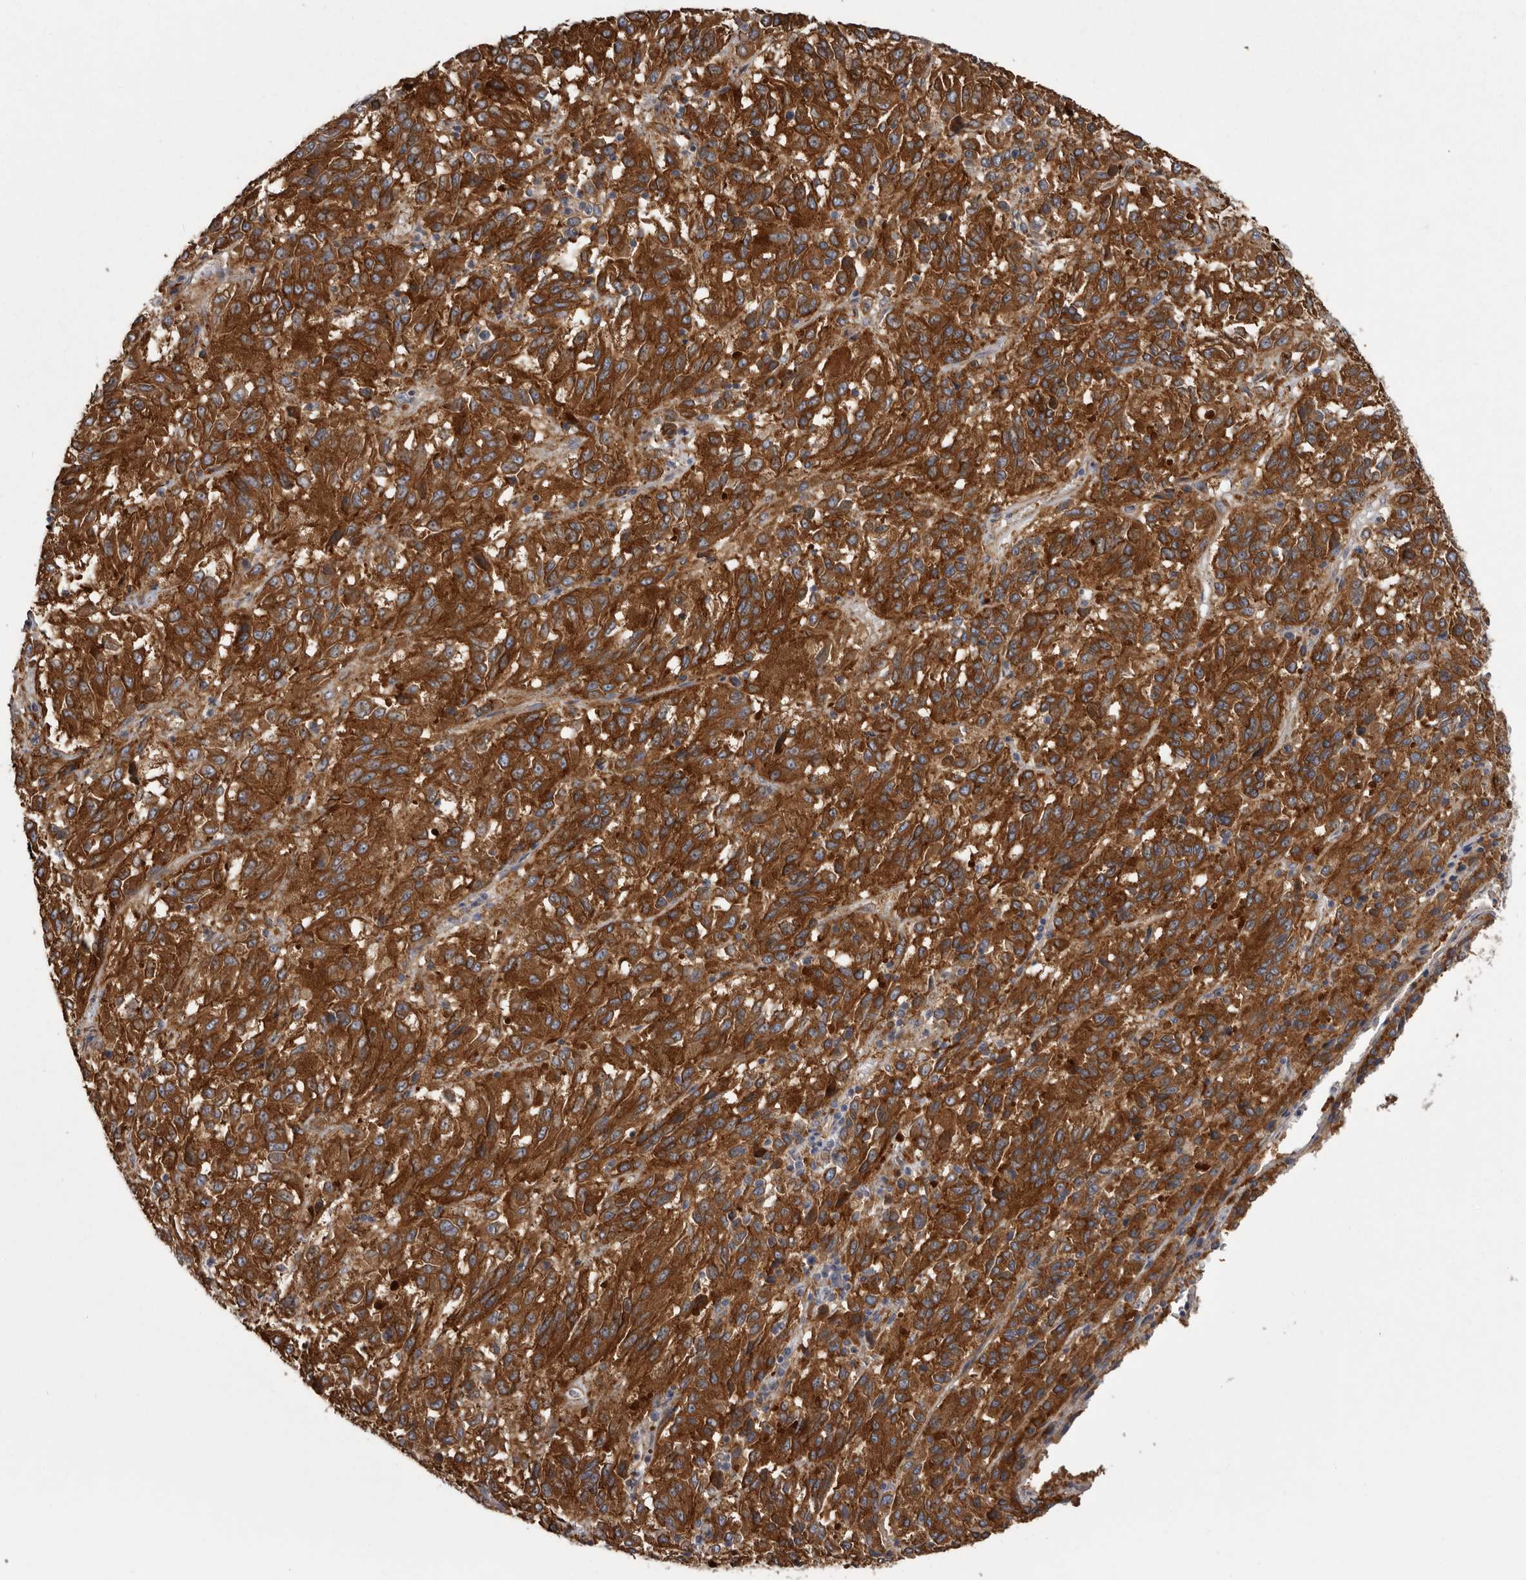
{"staining": {"intensity": "strong", "quantity": ">75%", "location": "cytoplasmic/membranous"}, "tissue": "melanoma", "cell_type": "Tumor cells", "image_type": "cancer", "snomed": [{"axis": "morphology", "description": "Malignant melanoma, Metastatic site"}, {"axis": "topography", "description": "Lung"}], "caption": "A high amount of strong cytoplasmic/membranous expression is appreciated in approximately >75% of tumor cells in malignant melanoma (metastatic site) tissue. (brown staining indicates protein expression, while blue staining denotes nuclei).", "gene": "ENAH", "patient": {"sex": "male", "age": 64}}